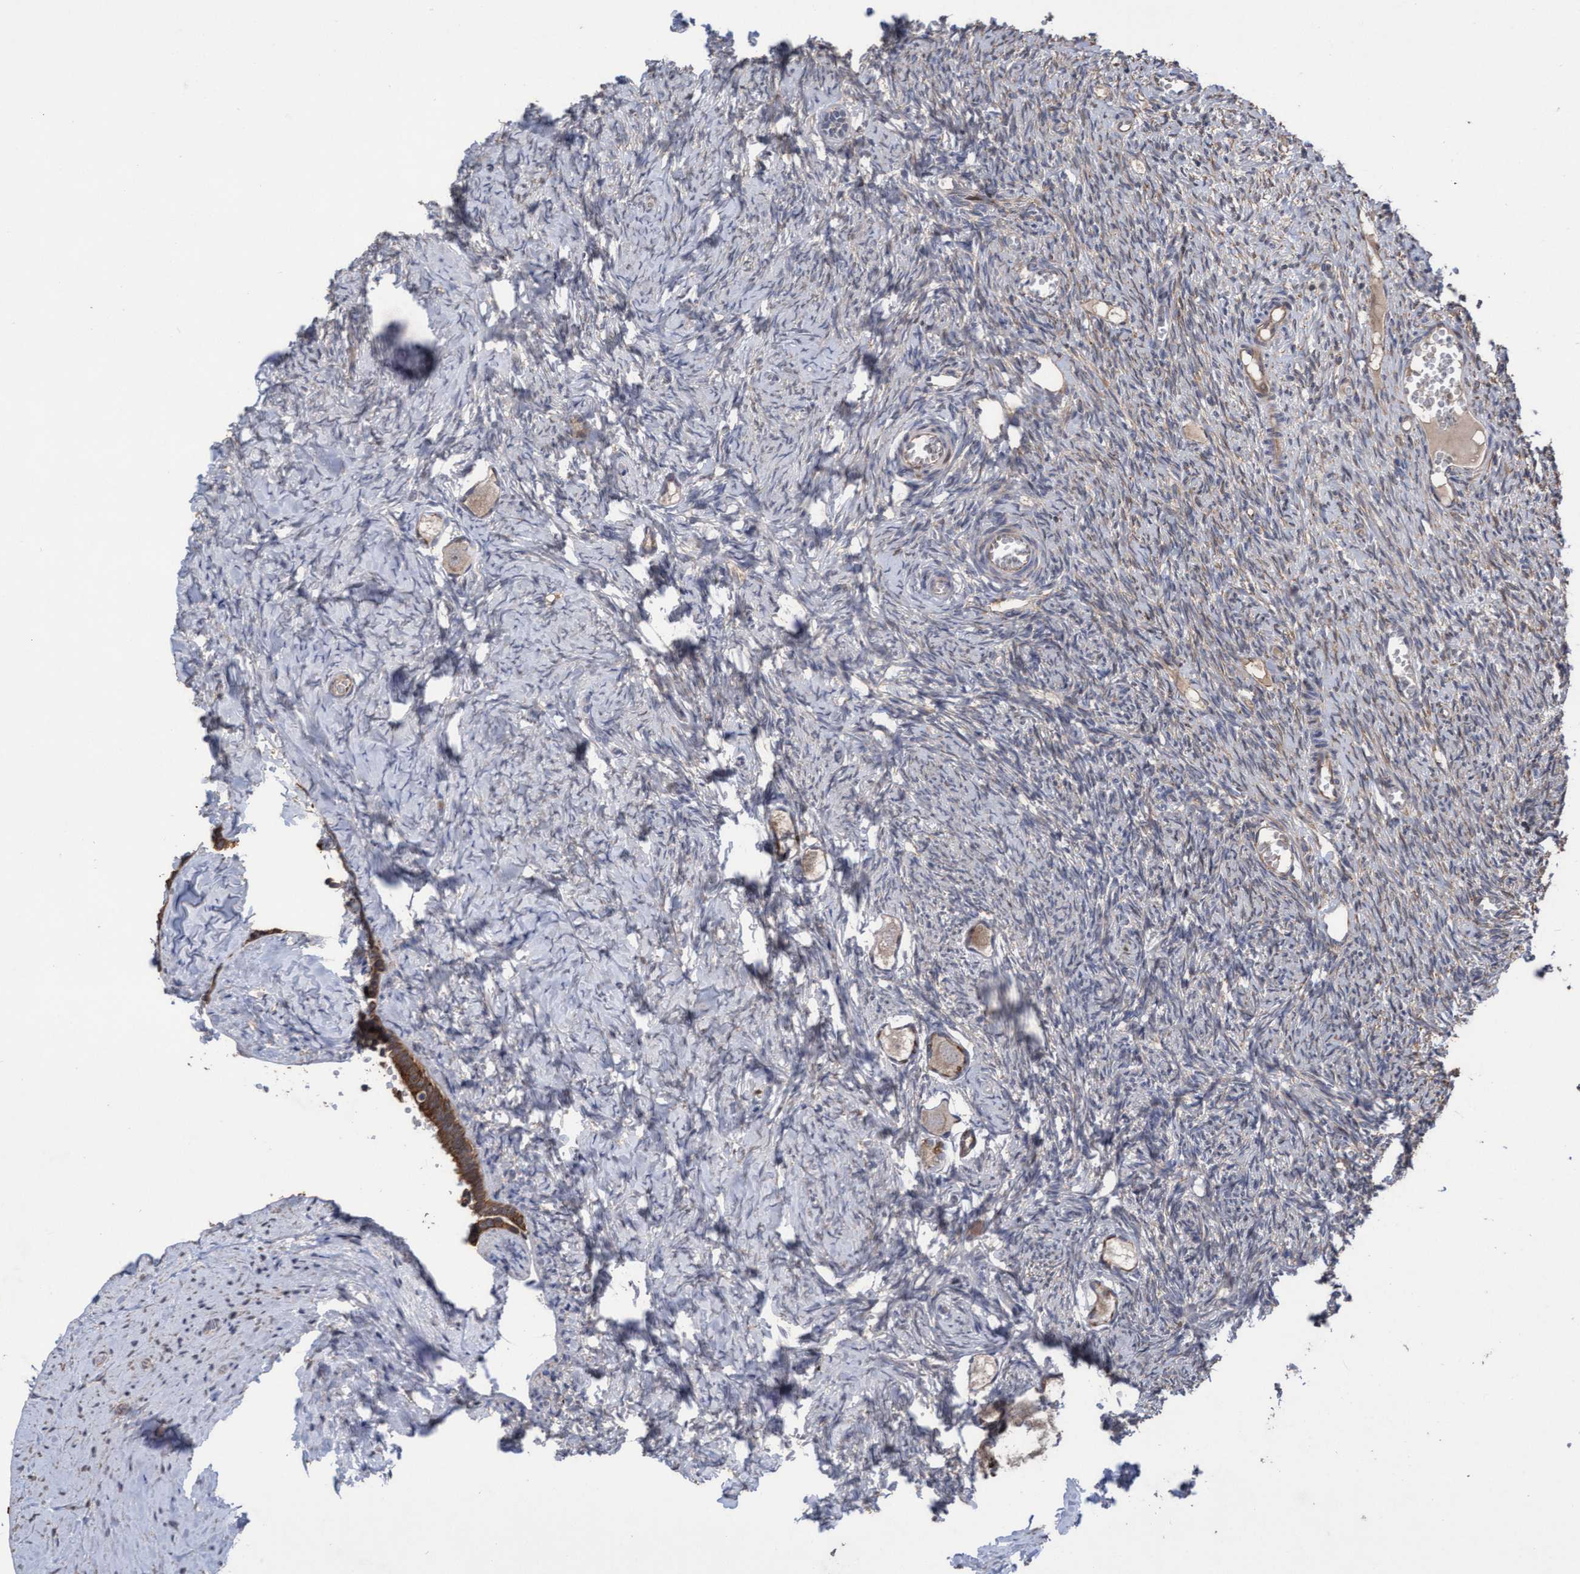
{"staining": {"intensity": "weak", "quantity": "25%-75%", "location": "cytoplasmic/membranous"}, "tissue": "ovary", "cell_type": "Follicle cells", "image_type": "normal", "snomed": [{"axis": "morphology", "description": "Normal tissue, NOS"}, {"axis": "topography", "description": "Ovary"}], "caption": "DAB immunohistochemical staining of normal human ovary reveals weak cytoplasmic/membranous protein positivity in about 25%-75% of follicle cells.", "gene": "KRT24", "patient": {"sex": "female", "age": 27}}